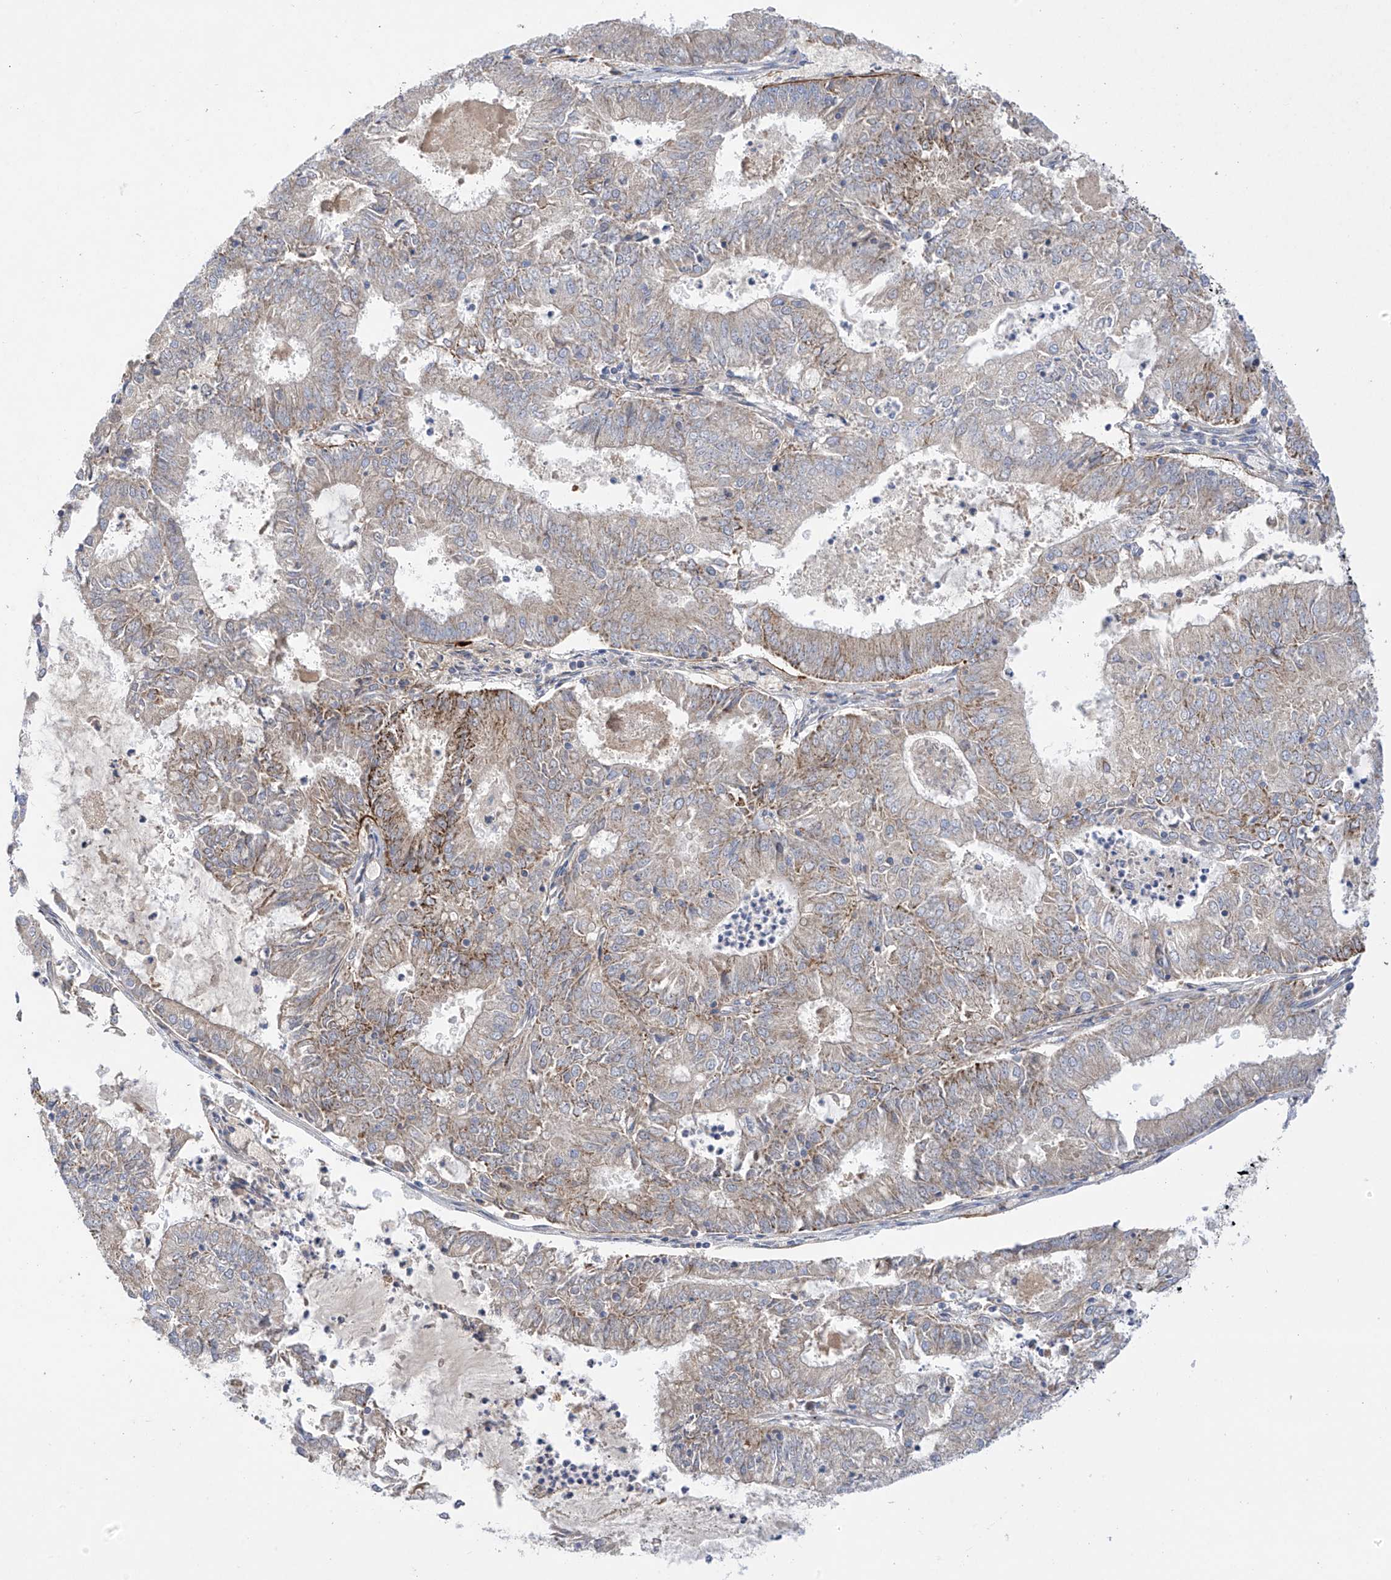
{"staining": {"intensity": "moderate", "quantity": "<25%", "location": "cytoplasmic/membranous"}, "tissue": "endometrial cancer", "cell_type": "Tumor cells", "image_type": "cancer", "snomed": [{"axis": "morphology", "description": "Adenocarcinoma, NOS"}, {"axis": "topography", "description": "Endometrium"}], "caption": "Protein analysis of endometrial cancer (adenocarcinoma) tissue exhibits moderate cytoplasmic/membranous positivity in about <25% of tumor cells.", "gene": "METTL18", "patient": {"sex": "female", "age": 57}}